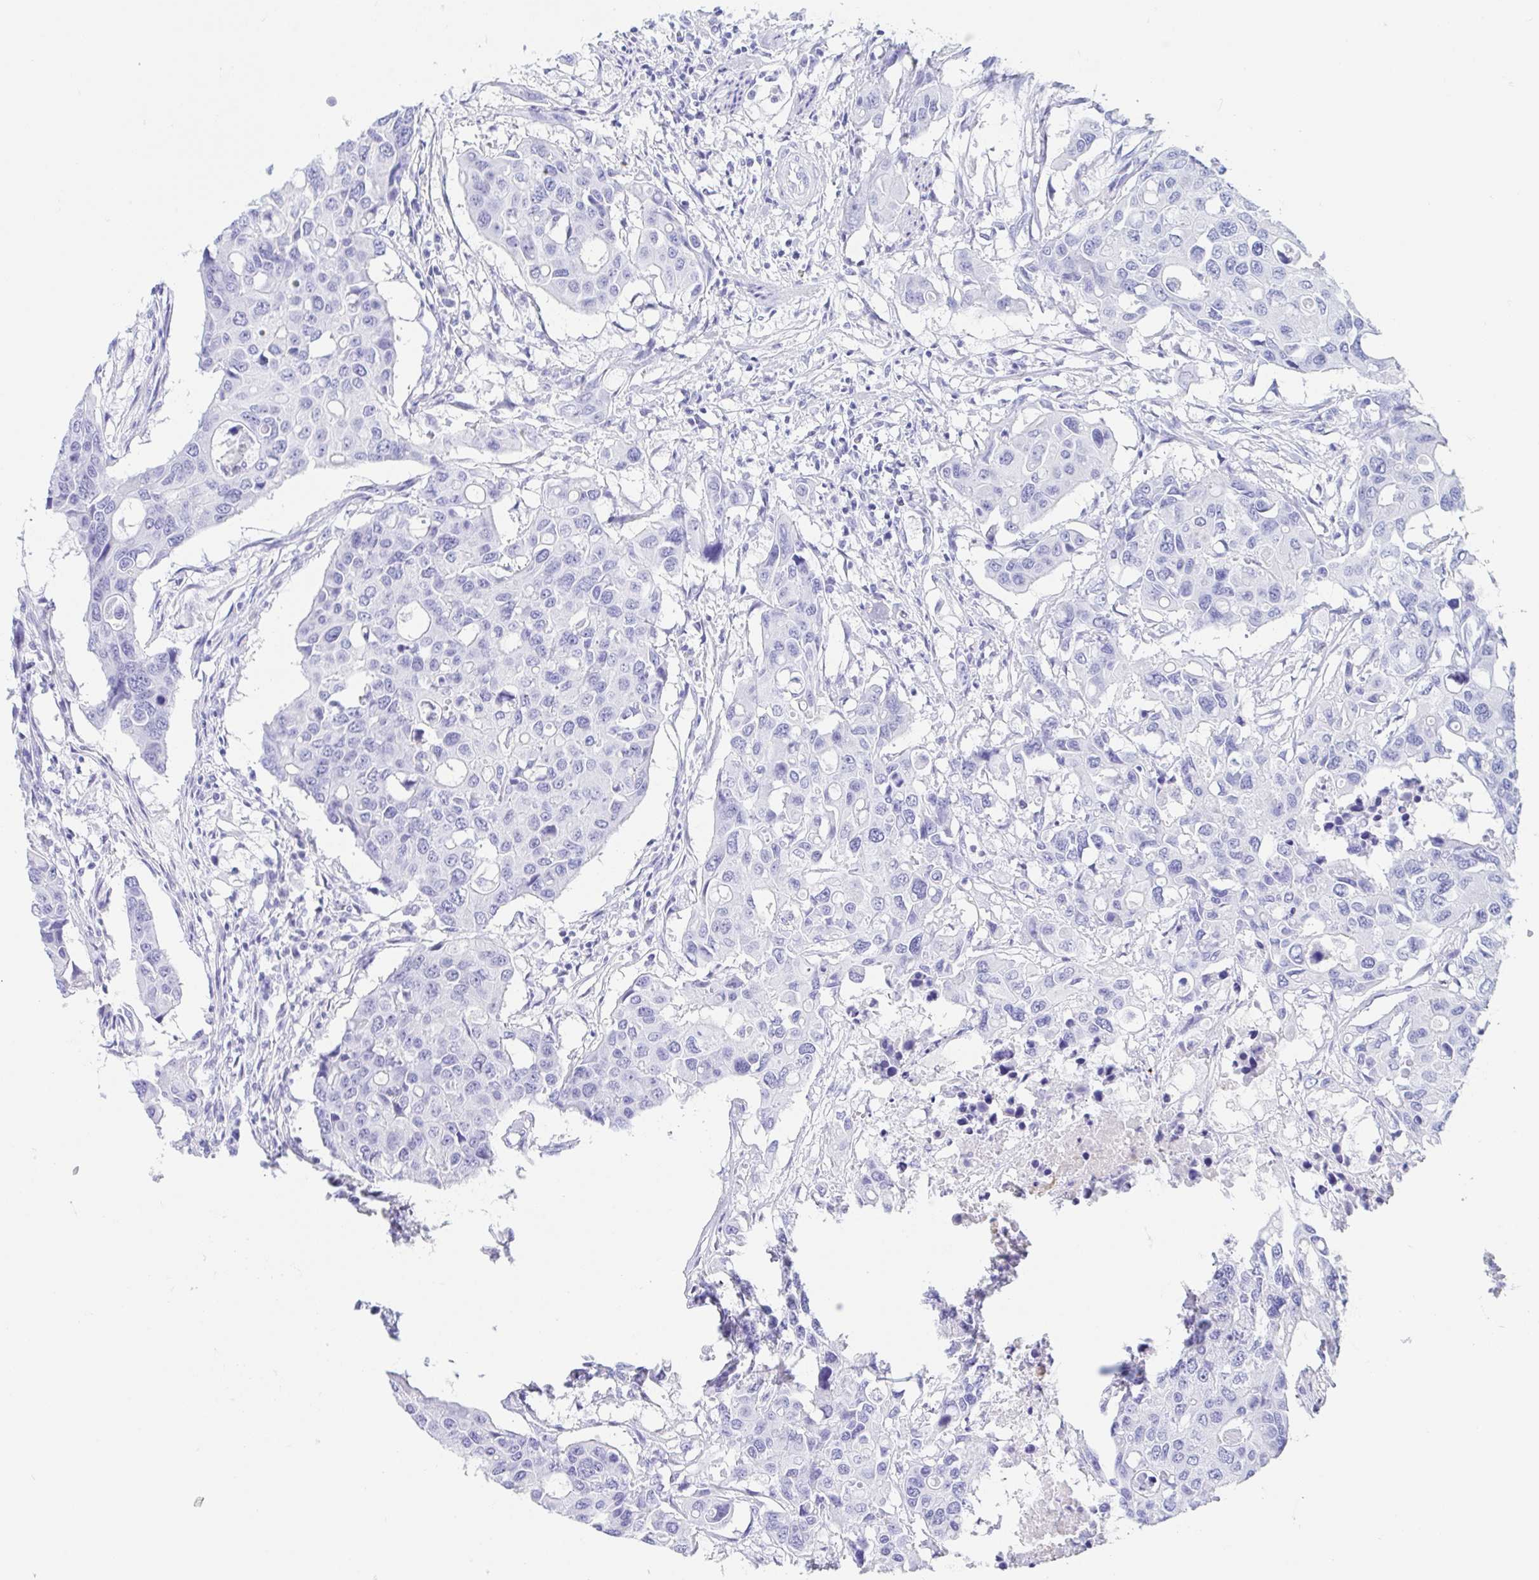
{"staining": {"intensity": "negative", "quantity": "none", "location": "none"}, "tissue": "colorectal cancer", "cell_type": "Tumor cells", "image_type": "cancer", "snomed": [{"axis": "morphology", "description": "Adenocarcinoma, NOS"}, {"axis": "topography", "description": "Colon"}], "caption": "Immunohistochemical staining of human colorectal cancer shows no significant positivity in tumor cells.", "gene": "GKN1", "patient": {"sex": "male", "age": 77}}